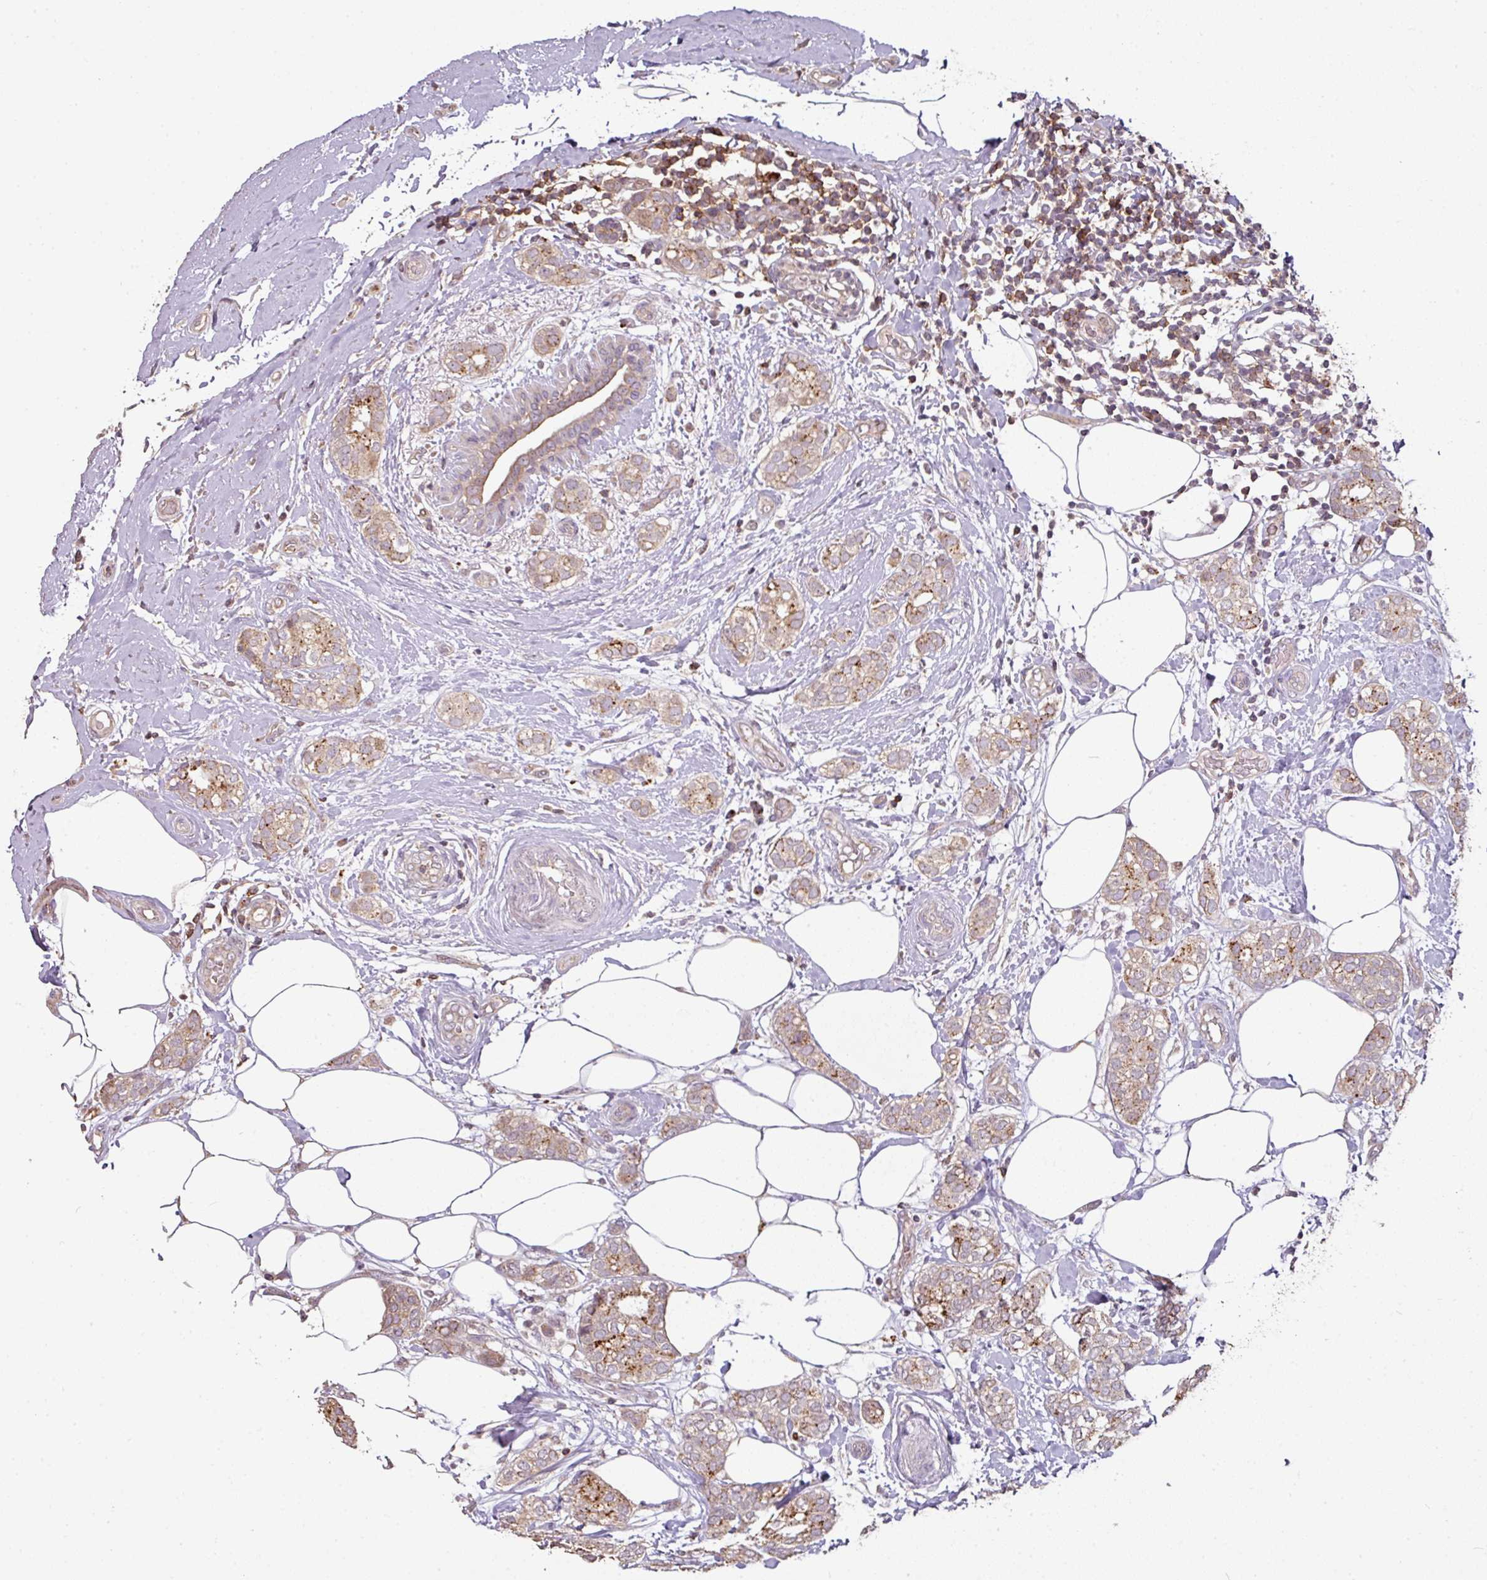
{"staining": {"intensity": "moderate", "quantity": "<25%", "location": "cytoplasmic/membranous"}, "tissue": "breast cancer", "cell_type": "Tumor cells", "image_type": "cancer", "snomed": [{"axis": "morphology", "description": "Duct carcinoma"}, {"axis": "topography", "description": "Breast"}], "caption": "Brown immunohistochemical staining in intraductal carcinoma (breast) displays moderate cytoplasmic/membranous positivity in approximately <25% of tumor cells.", "gene": "CXCR5", "patient": {"sex": "female", "age": 73}}